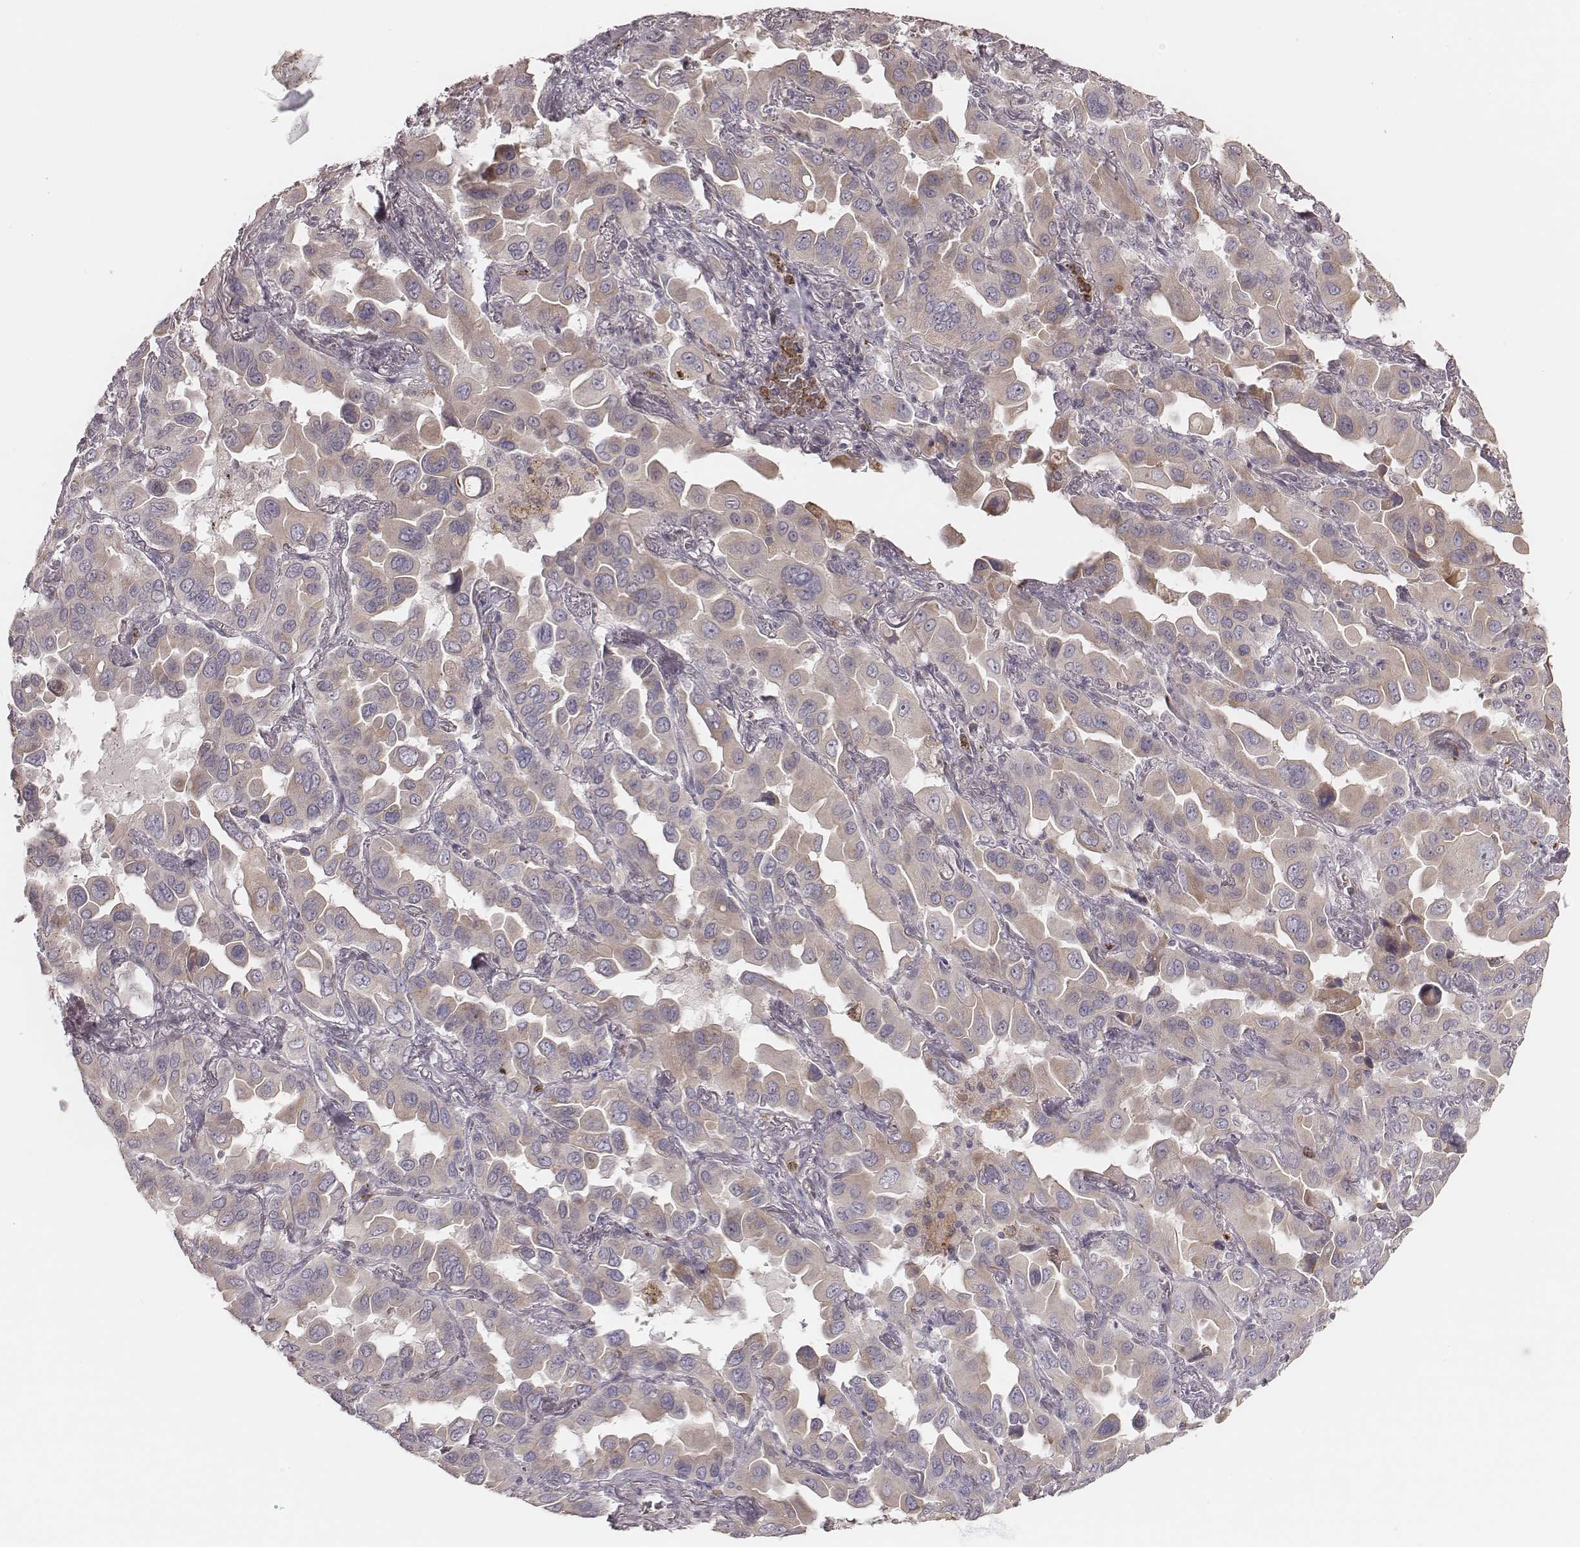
{"staining": {"intensity": "weak", "quantity": ">75%", "location": "cytoplasmic/membranous"}, "tissue": "lung cancer", "cell_type": "Tumor cells", "image_type": "cancer", "snomed": [{"axis": "morphology", "description": "Adenocarcinoma, NOS"}, {"axis": "topography", "description": "Lung"}], "caption": "A low amount of weak cytoplasmic/membranous expression is present in approximately >75% of tumor cells in lung cancer tissue. Nuclei are stained in blue.", "gene": "ABCA7", "patient": {"sex": "male", "age": 64}}